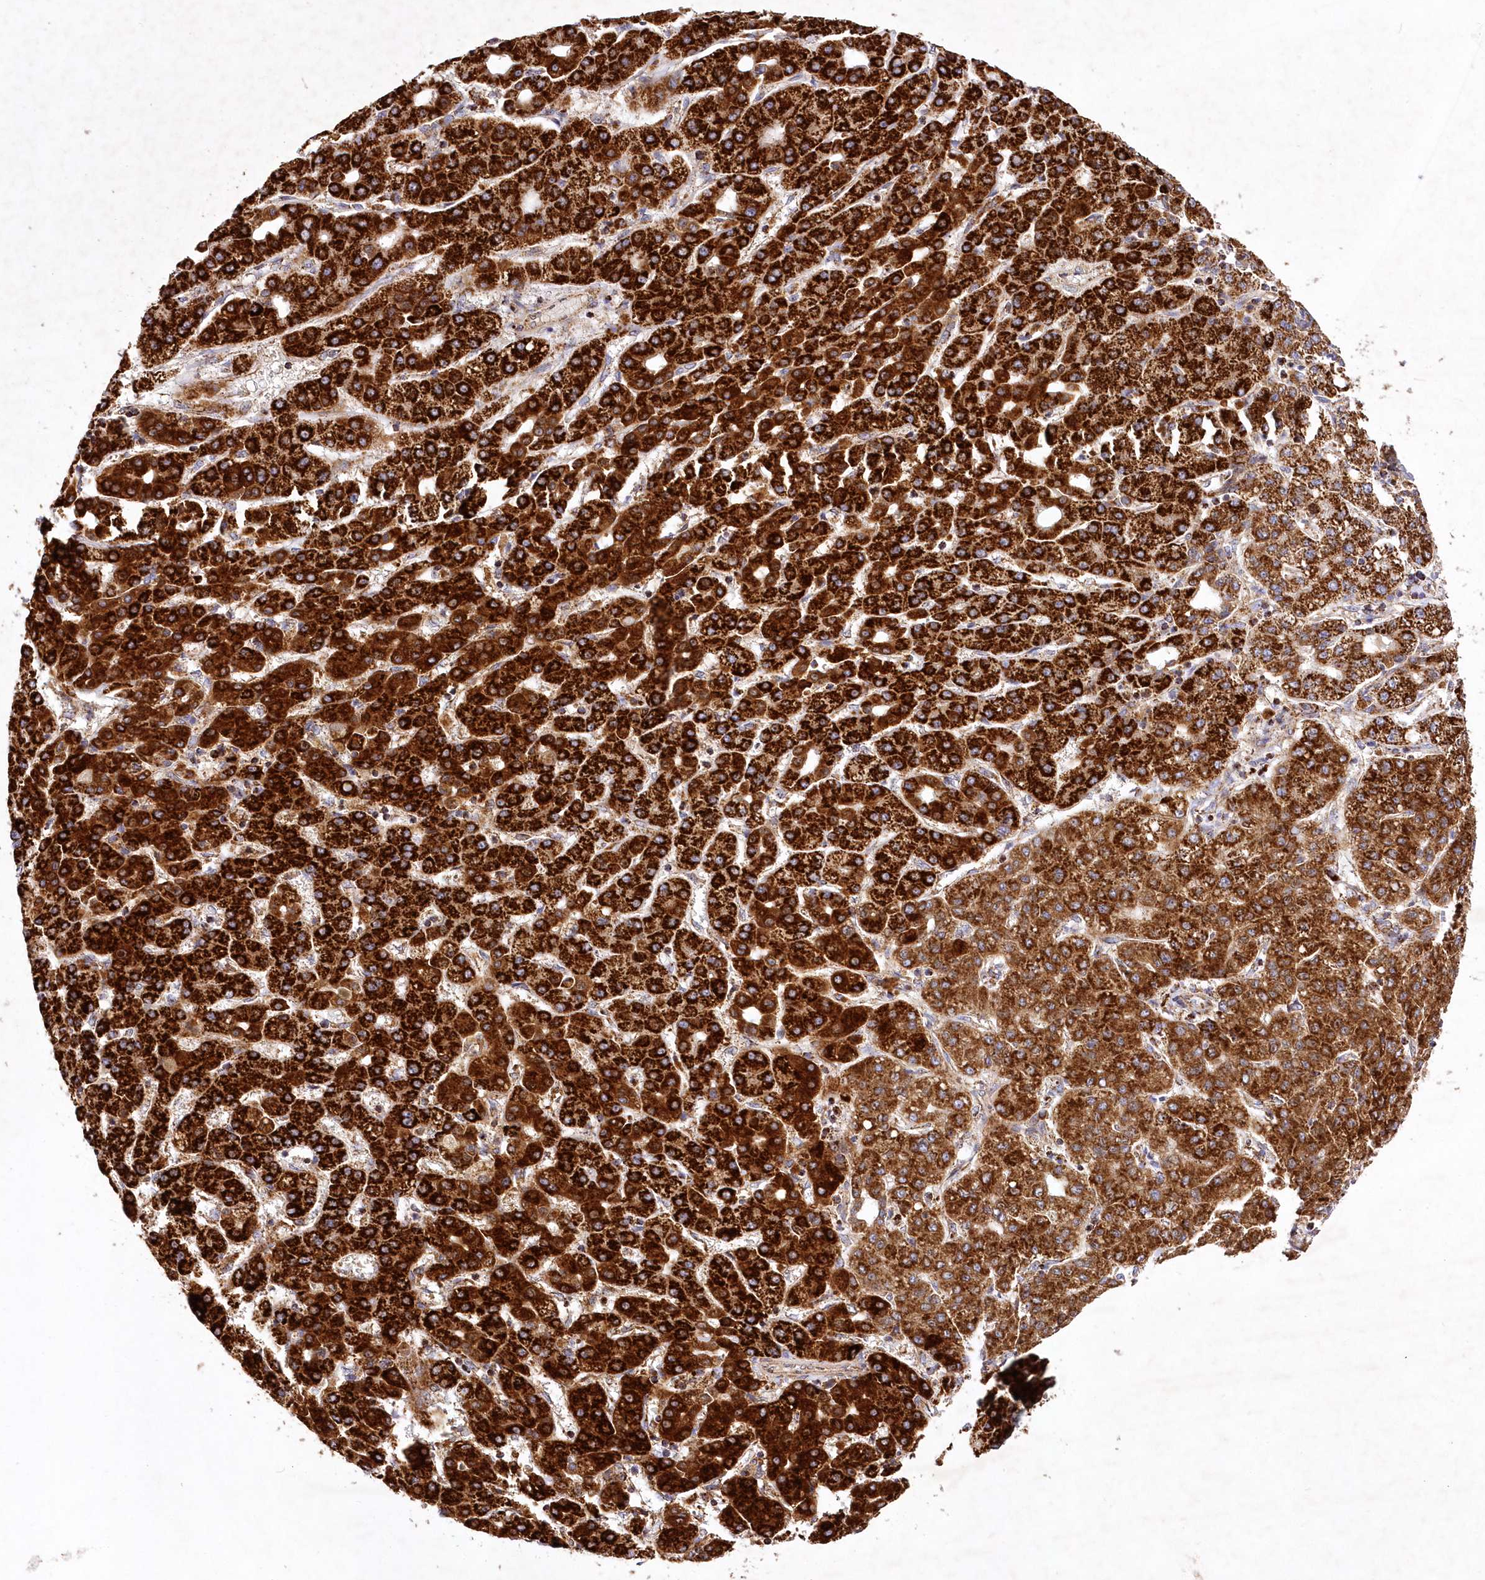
{"staining": {"intensity": "strong", "quantity": ">75%", "location": "cytoplasmic/membranous"}, "tissue": "liver cancer", "cell_type": "Tumor cells", "image_type": "cancer", "snomed": [{"axis": "morphology", "description": "Carcinoma, Hepatocellular, NOS"}, {"axis": "topography", "description": "Liver"}], "caption": "Immunohistochemical staining of liver cancer (hepatocellular carcinoma) exhibits strong cytoplasmic/membranous protein expression in approximately >75% of tumor cells.", "gene": "ASNSD1", "patient": {"sex": "male", "age": 65}}